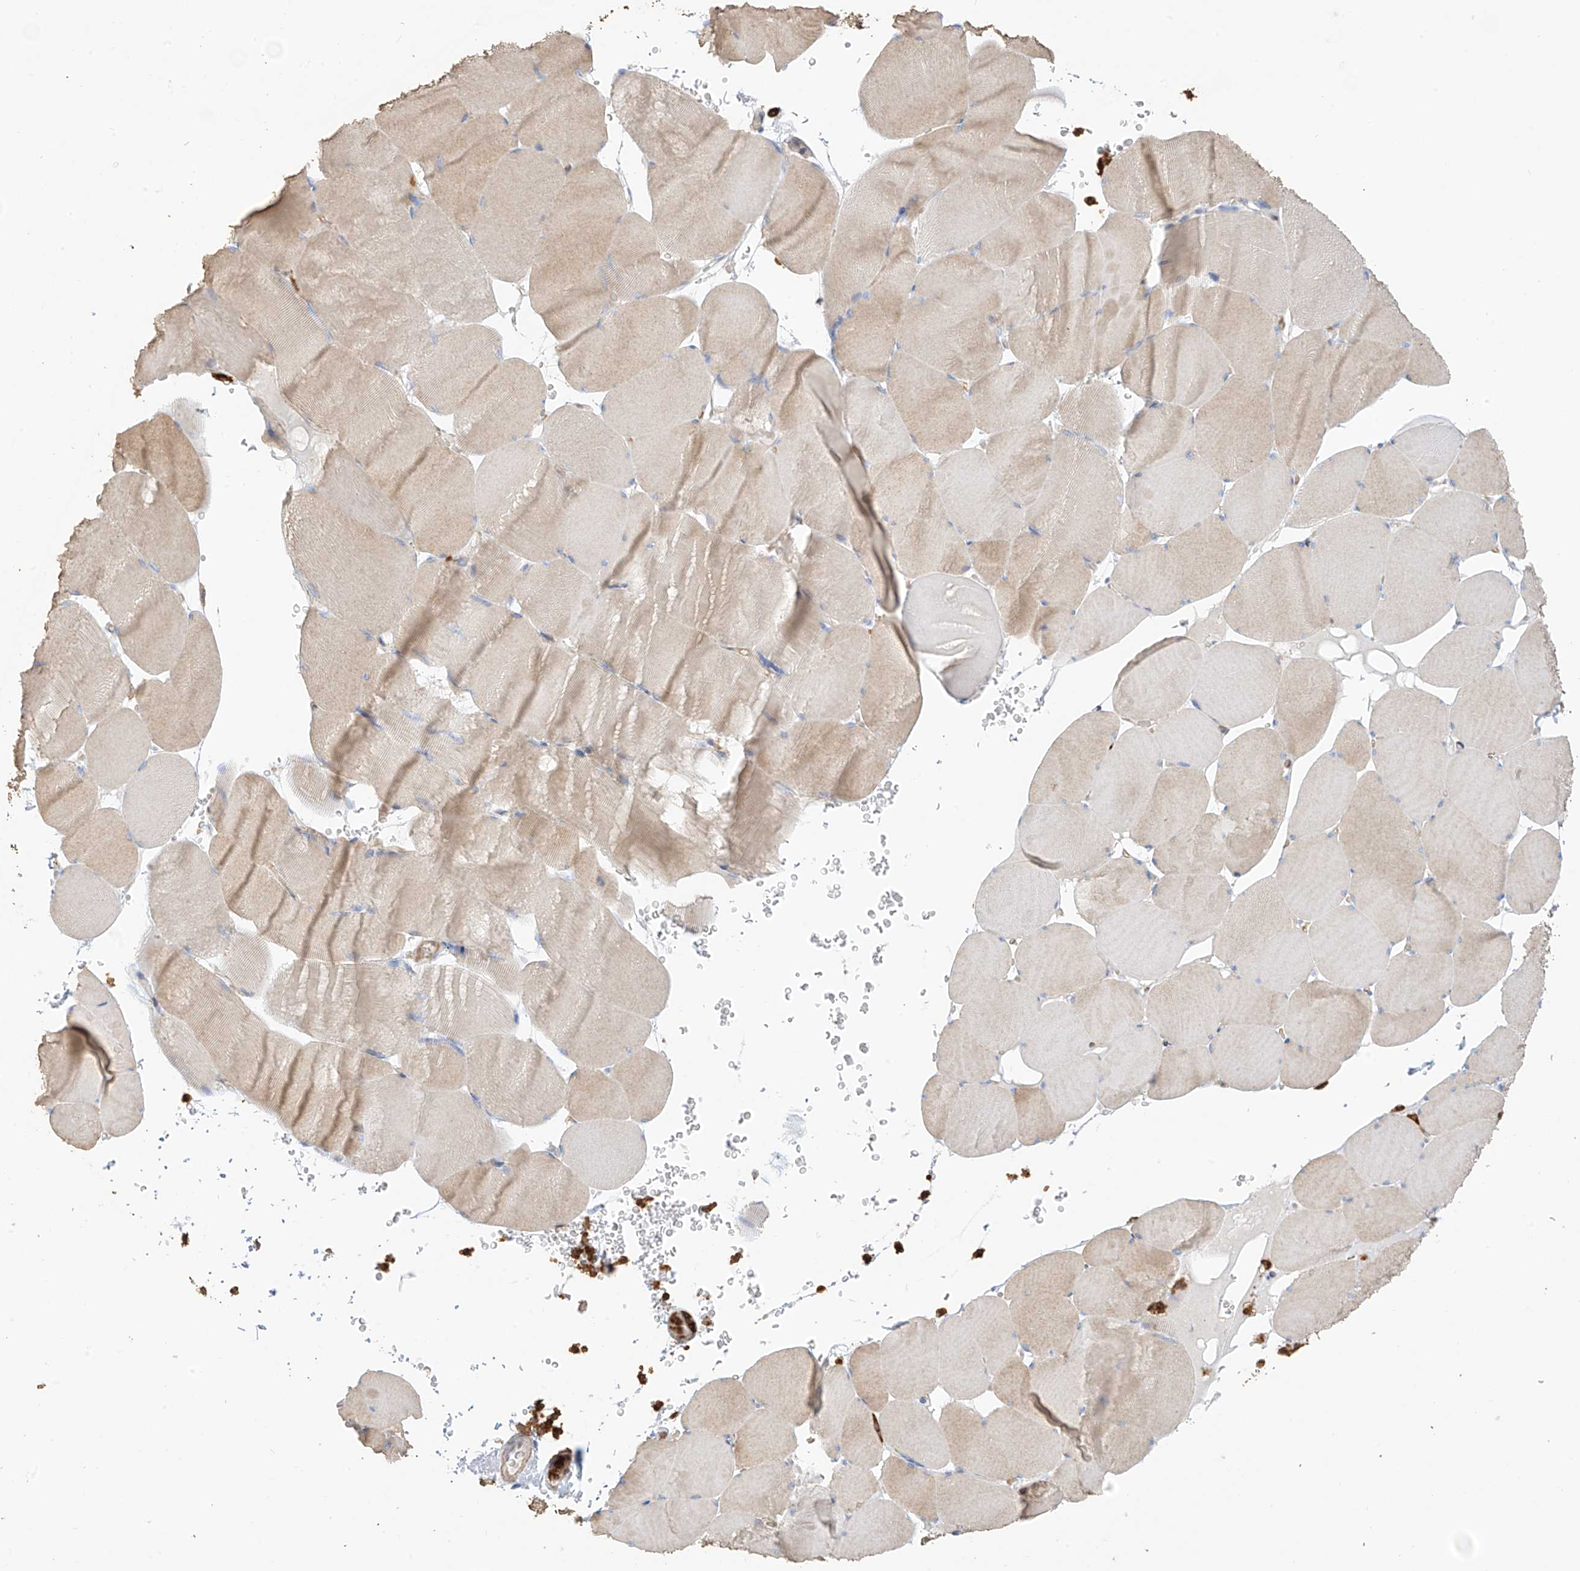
{"staining": {"intensity": "negative", "quantity": "none", "location": "none"}, "tissue": "skeletal muscle", "cell_type": "Myocytes", "image_type": "normal", "snomed": [{"axis": "morphology", "description": "Normal tissue, NOS"}, {"axis": "topography", "description": "Skeletal muscle"}], "caption": "A micrograph of skeletal muscle stained for a protein reveals no brown staining in myocytes. Brightfield microscopy of IHC stained with DAB (3,3'-diaminobenzidine) (brown) and hematoxylin (blue), captured at high magnification.", "gene": "ARHGAP25", "patient": {"sex": "male", "age": 62}}